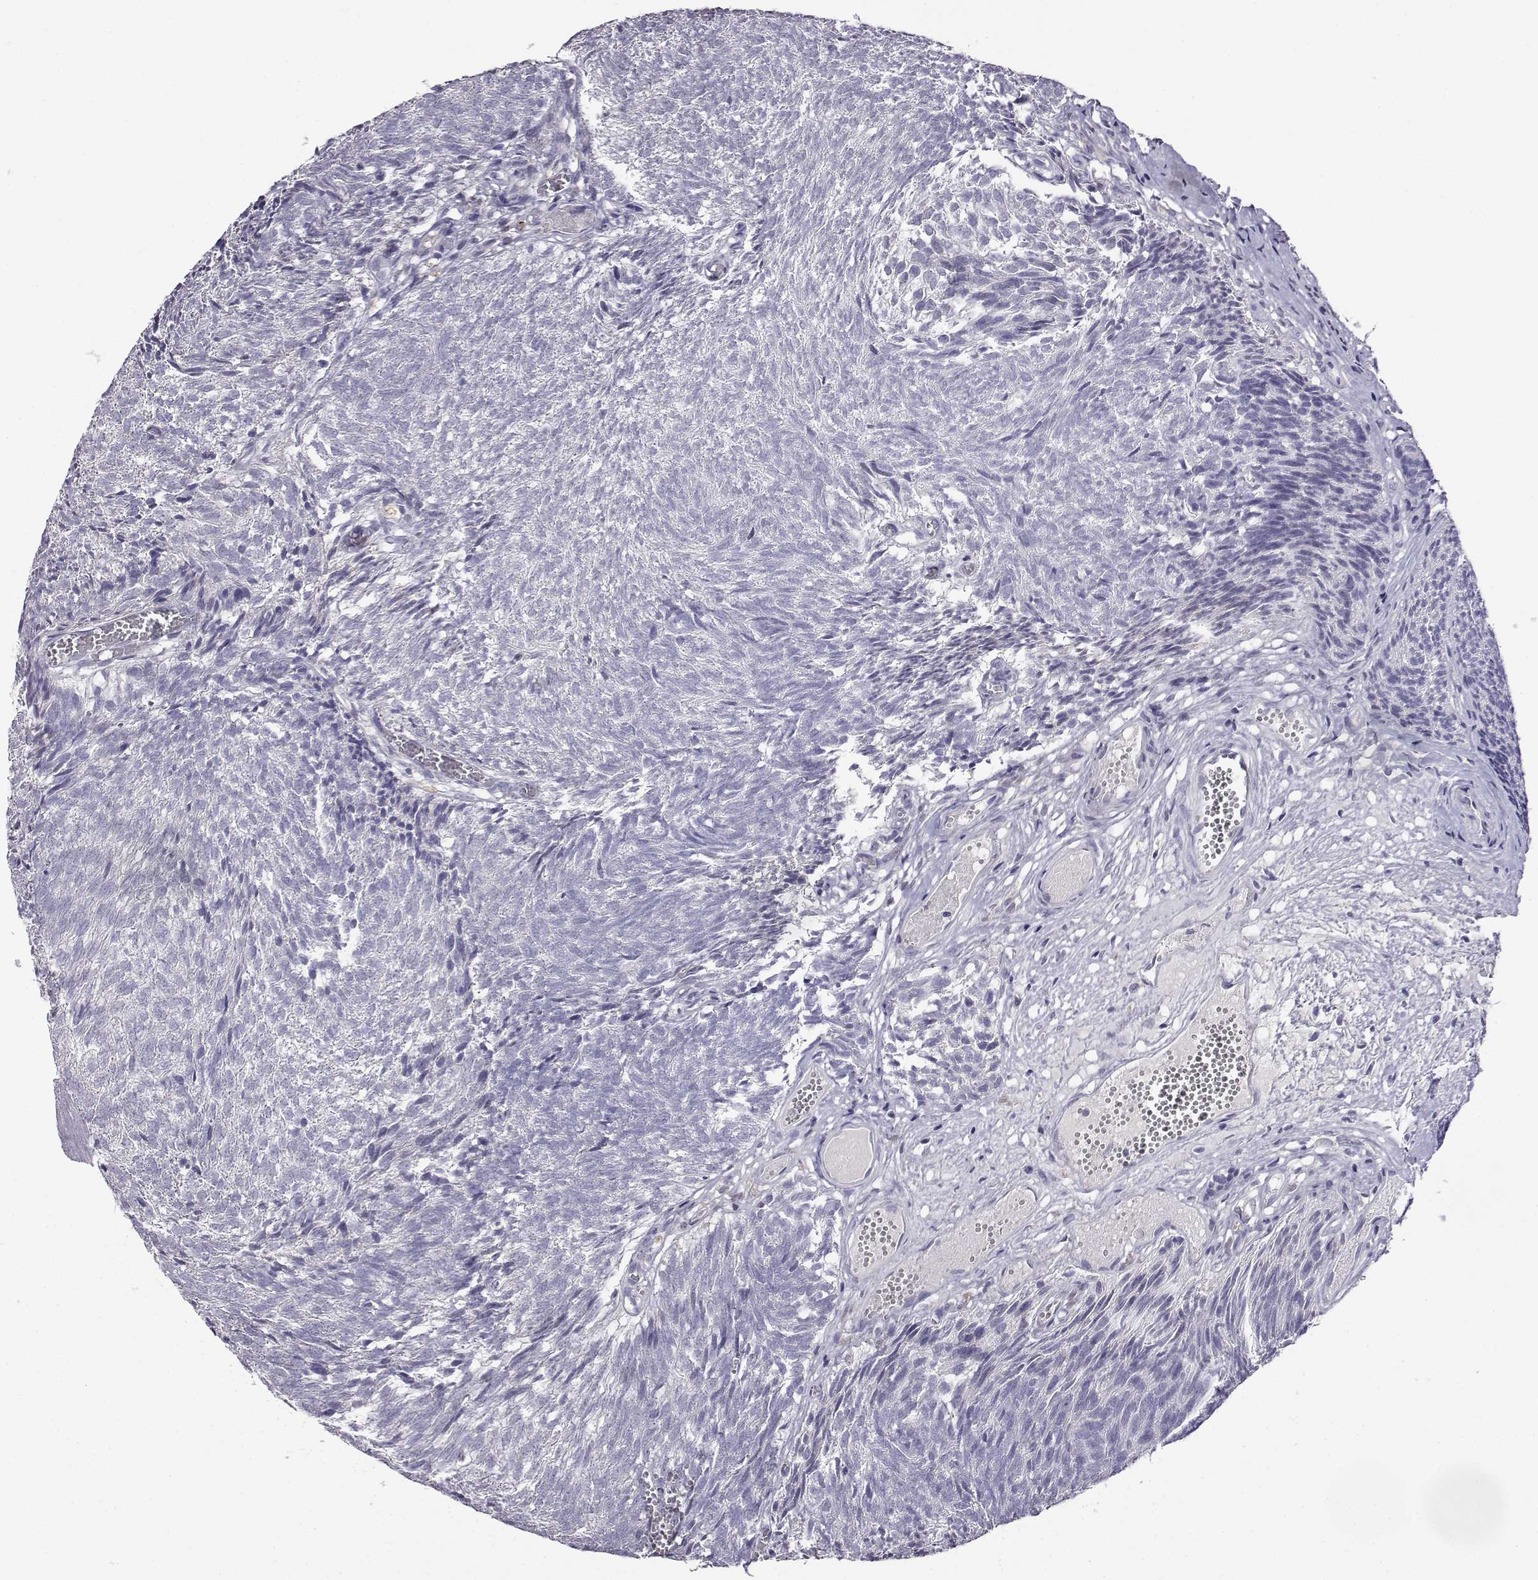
{"staining": {"intensity": "negative", "quantity": "none", "location": "none"}, "tissue": "urothelial cancer", "cell_type": "Tumor cells", "image_type": "cancer", "snomed": [{"axis": "morphology", "description": "Urothelial carcinoma, Low grade"}, {"axis": "topography", "description": "Urinary bladder"}], "caption": "Immunohistochemistry photomicrograph of low-grade urothelial carcinoma stained for a protein (brown), which displays no staining in tumor cells.", "gene": "AKR1B1", "patient": {"sex": "male", "age": 77}}